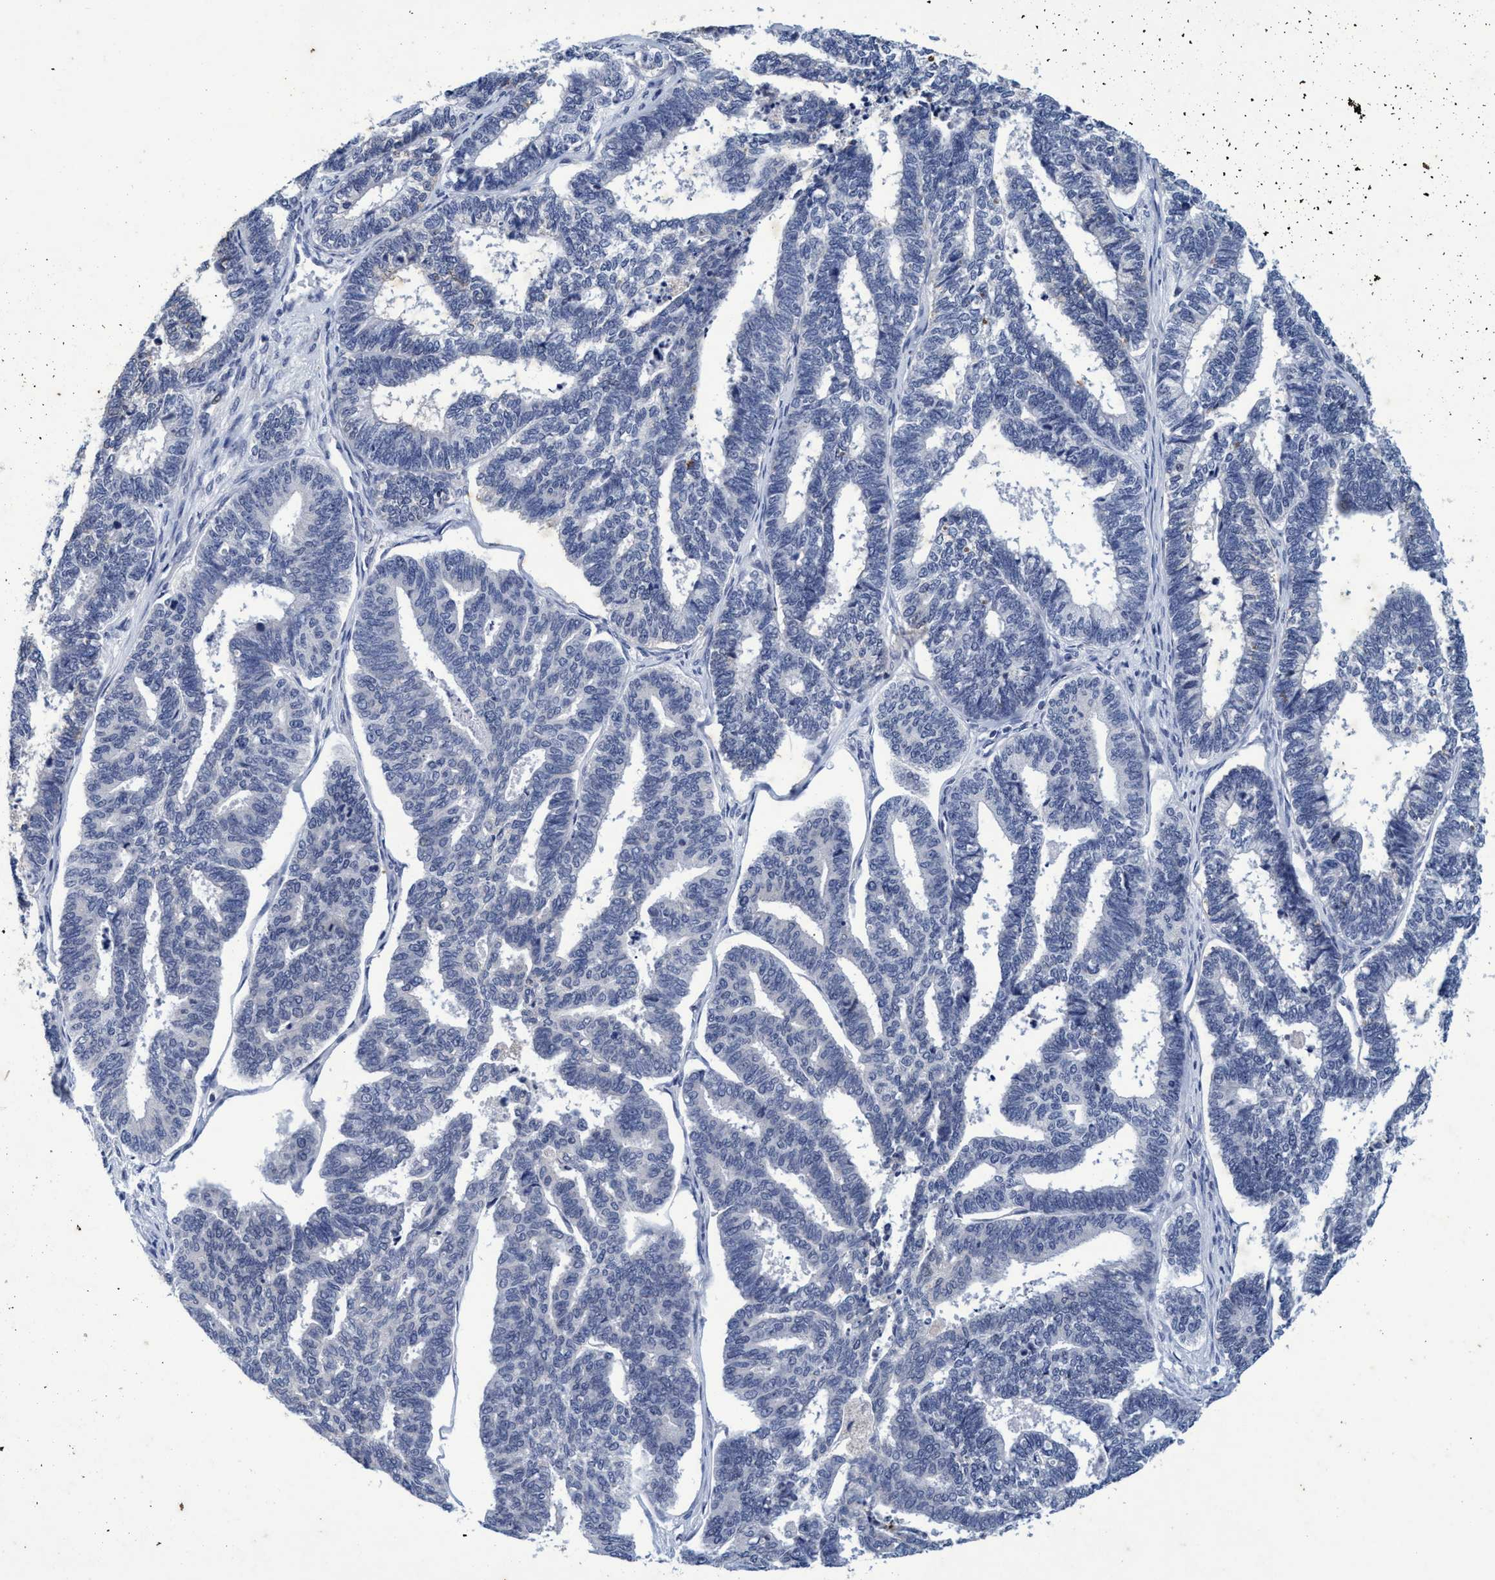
{"staining": {"intensity": "negative", "quantity": "none", "location": "none"}, "tissue": "endometrial cancer", "cell_type": "Tumor cells", "image_type": "cancer", "snomed": [{"axis": "morphology", "description": "Adenocarcinoma, NOS"}, {"axis": "topography", "description": "Endometrium"}], "caption": "High power microscopy histopathology image of an immunohistochemistry (IHC) photomicrograph of endometrial adenocarcinoma, revealing no significant expression in tumor cells.", "gene": "GRB14", "patient": {"sex": "female", "age": 70}}